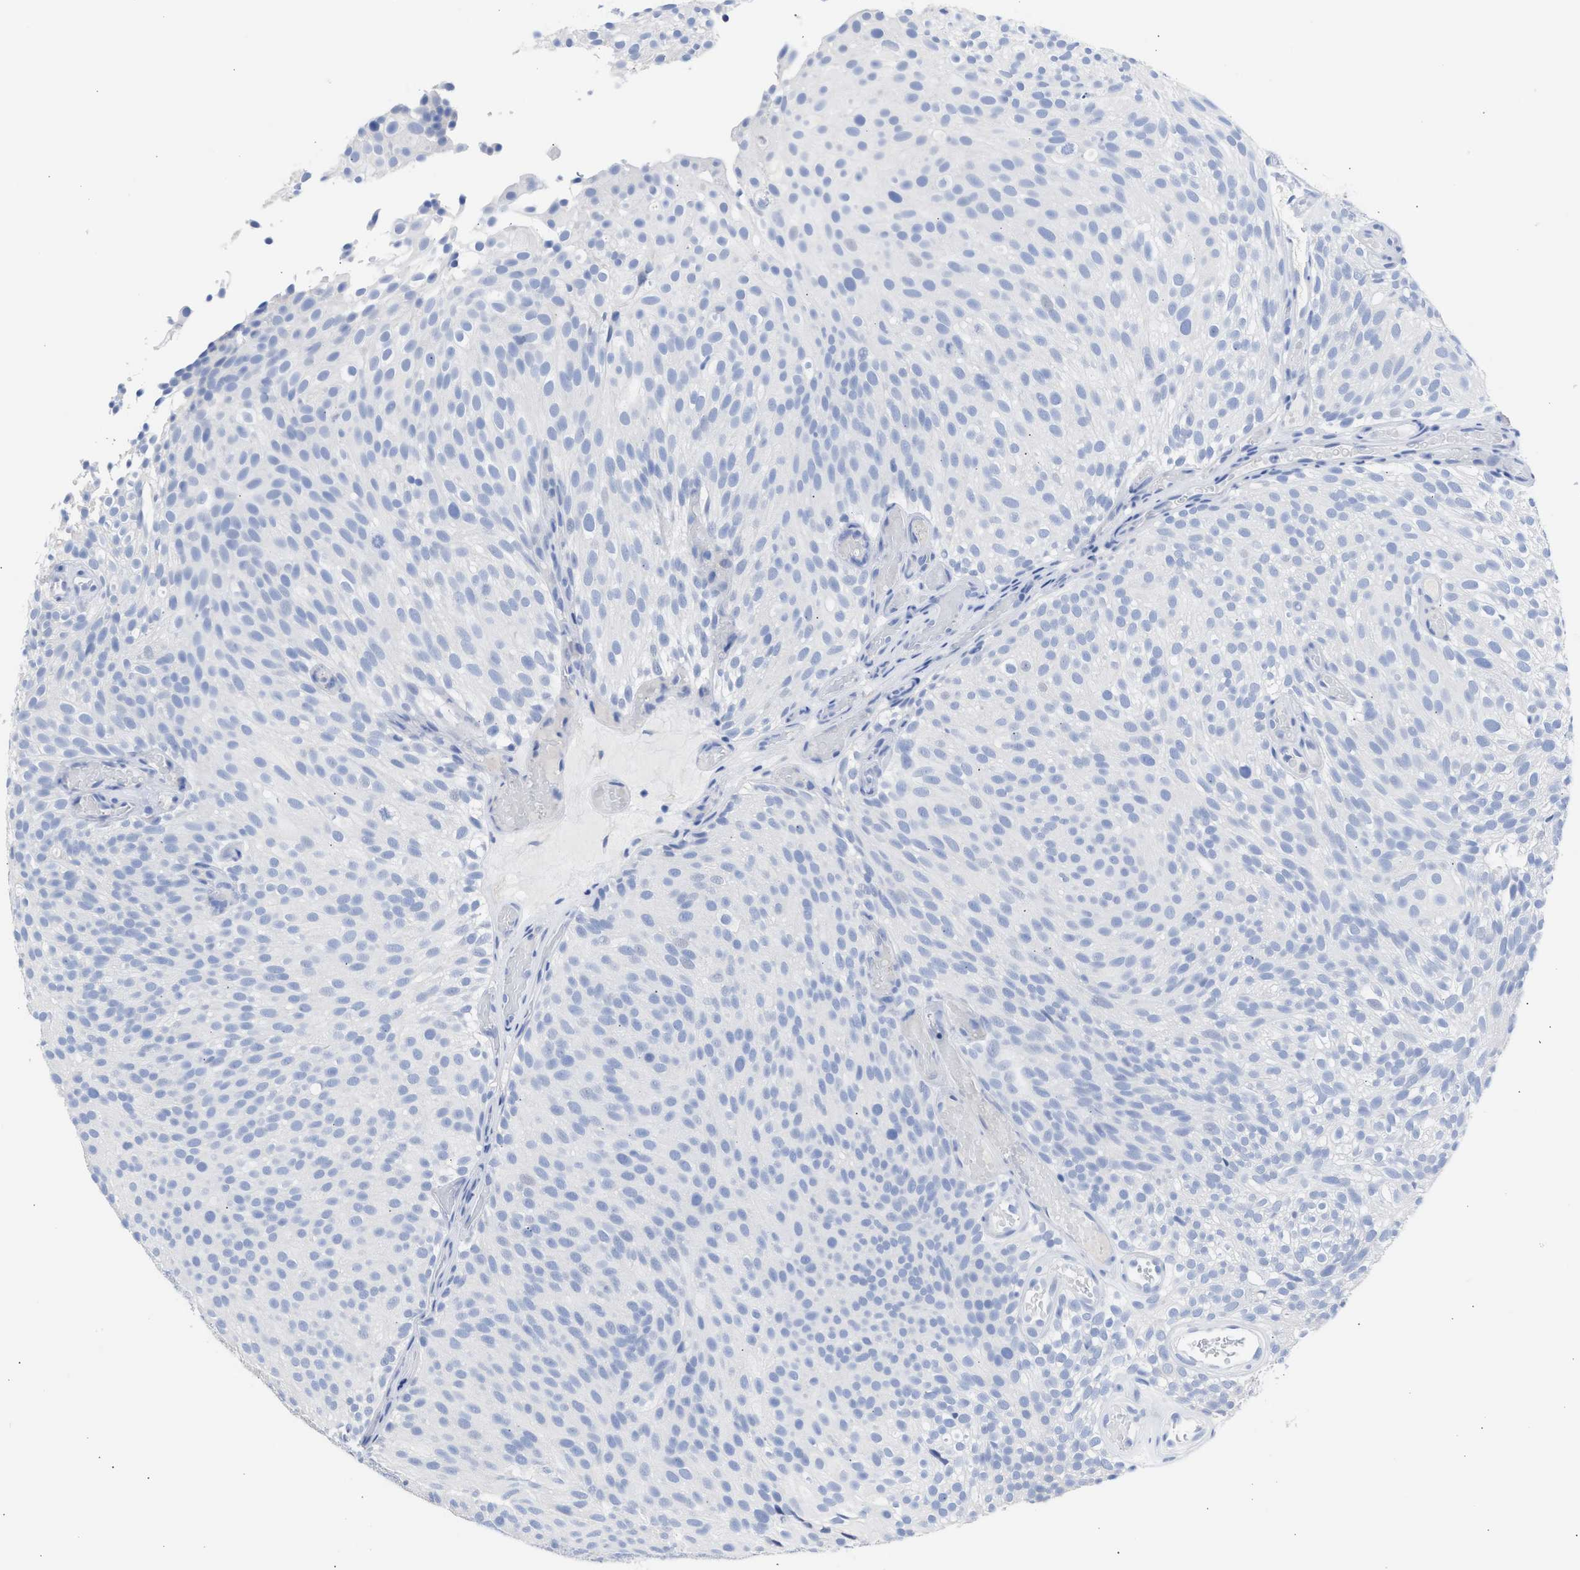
{"staining": {"intensity": "negative", "quantity": "none", "location": "none"}, "tissue": "urothelial cancer", "cell_type": "Tumor cells", "image_type": "cancer", "snomed": [{"axis": "morphology", "description": "Urothelial carcinoma, Low grade"}, {"axis": "topography", "description": "Urinary bladder"}], "caption": "Immunohistochemistry (IHC) of human urothelial carcinoma (low-grade) reveals no staining in tumor cells.", "gene": "NCAM1", "patient": {"sex": "male", "age": 78}}